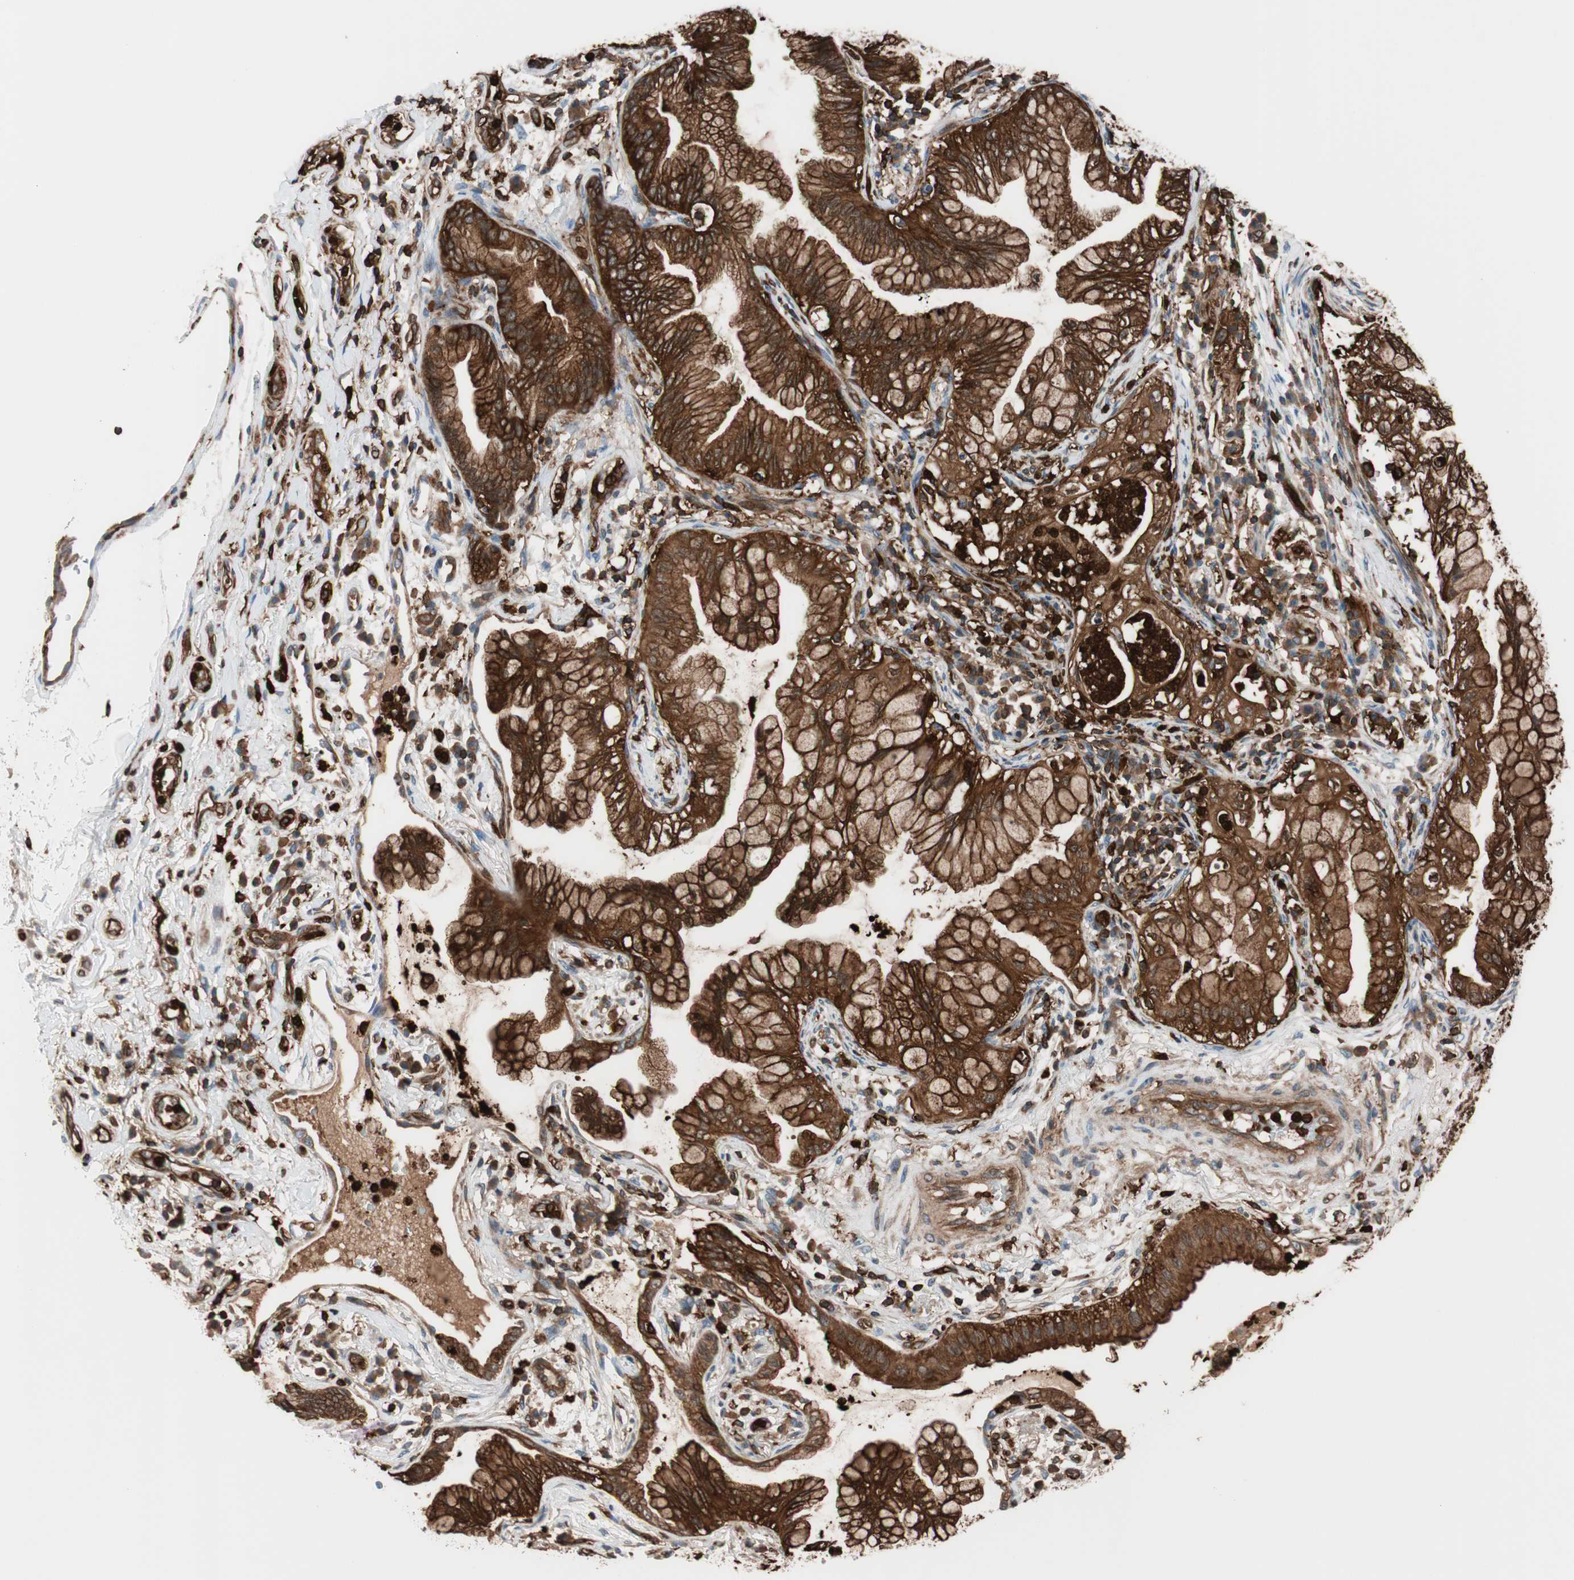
{"staining": {"intensity": "strong", "quantity": ">75%", "location": "cytoplasmic/membranous"}, "tissue": "lung cancer", "cell_type": "Tumor cells", "image_type": "cancer", "snomed": [{"axis": "morphology", "description": "Adenocarcinoma, NOS"}, {"axis": "topography", "description": "Lung"}], "caption": "Protein expression analysis of human lung adenocarcinoma reveals strong cytoplasmic/membranous staining in approximately >75% of tumor cells.", "gene": "VASP", "patient": {"sex": "female", "age": 70}}